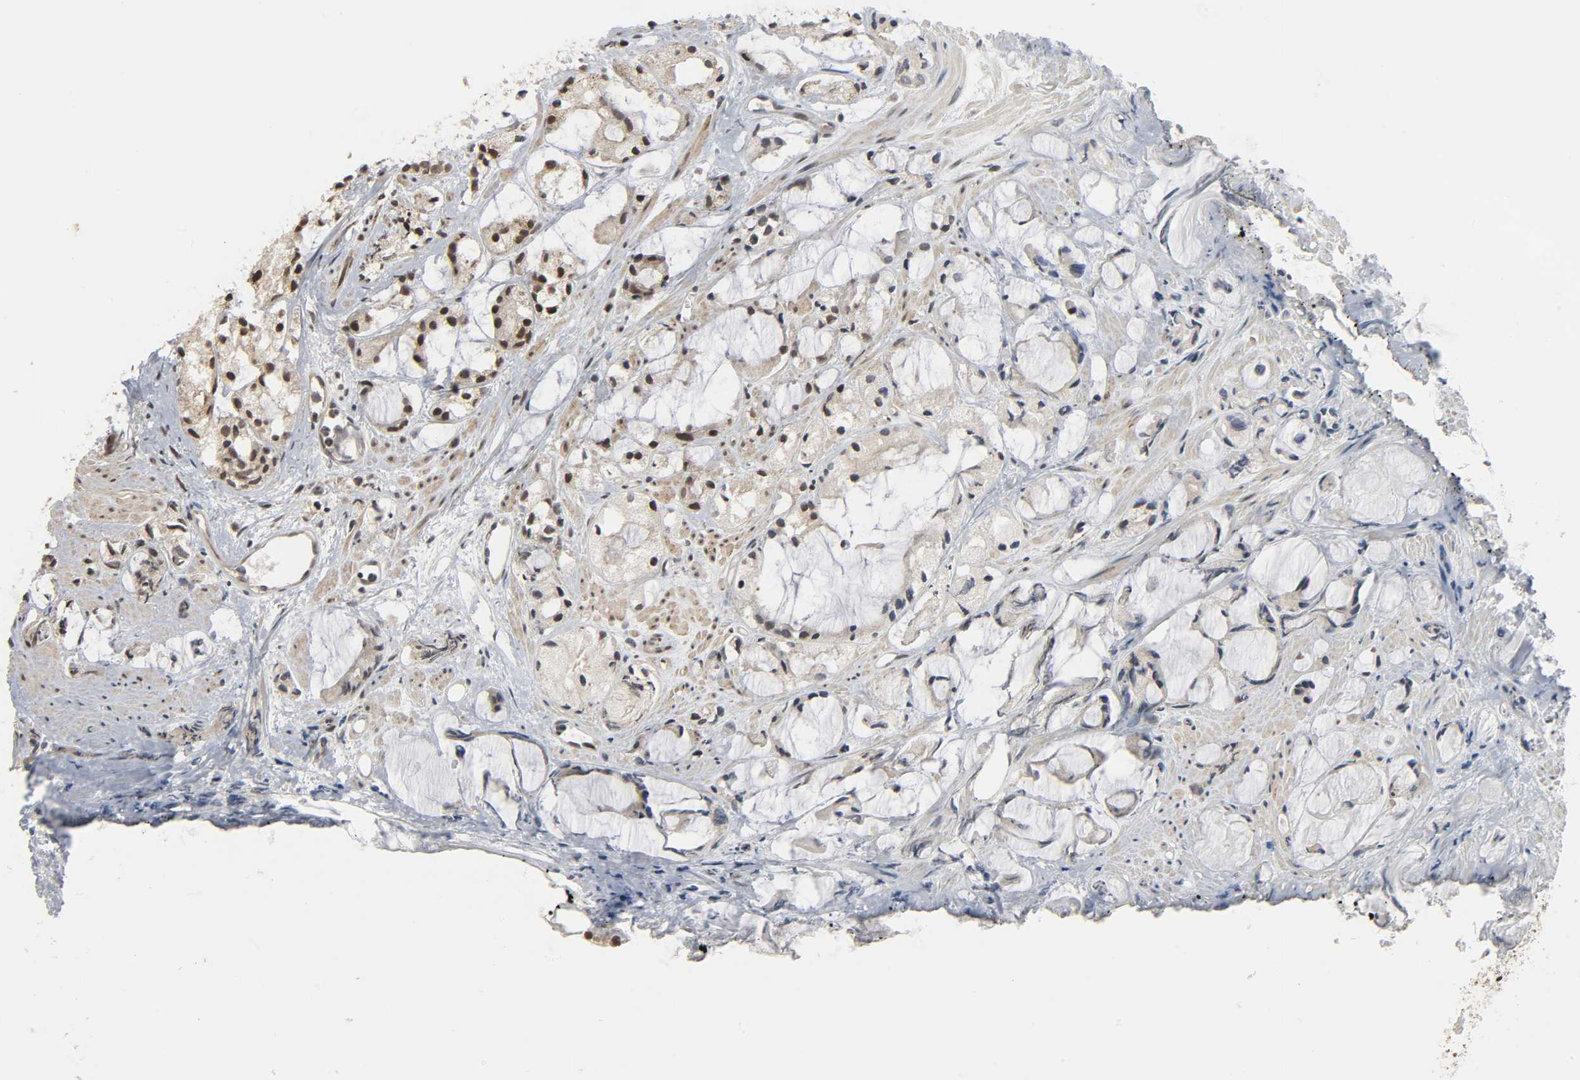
{"staining": {"intensity": "moderate", "quantity": ">75%", "location": "nuclear"}, "tissue": "prostate cancer", "cell_type": "Tumor cells", "image_type": "cancer", "snomed": [{"axis": "morphology", "description": "Adenocarcinoma, High grade"}, {"axis": "topography", "description": "Prostate"}], "caption": "Prostate cancer (adenocarcinoma (high-grade)) stained with a protein marker reveals moderate staining in tumor cells.", "gene": "XRCC1", "patient": {"sex": "male", "age": 85}}